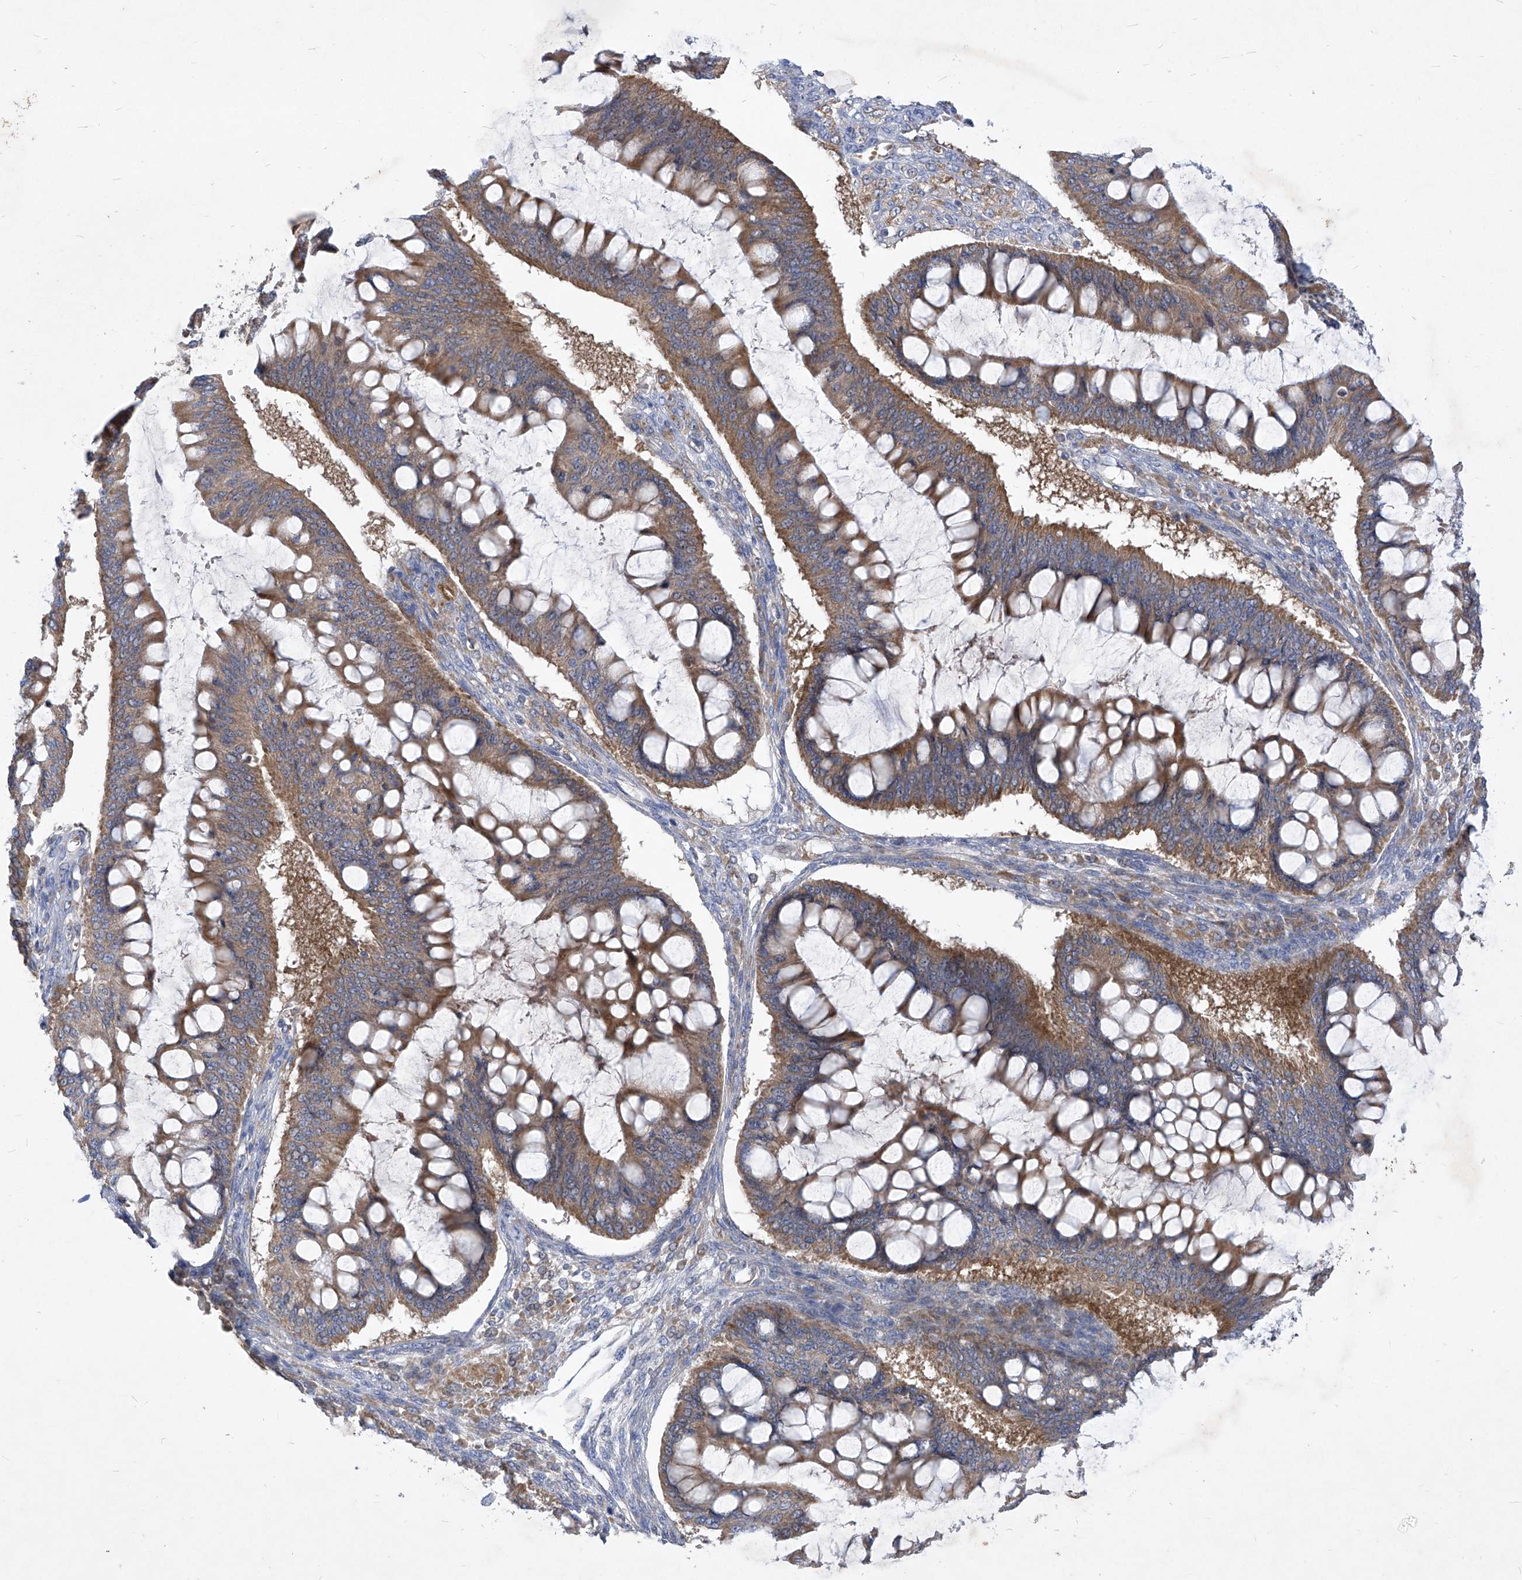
{"staining": {"intensity": "moderate", "quantity": ">75%", "location": "cytoplasmic/membranous"}, "tissue": "ovarian cancer", "cell_type": "Tumor cells", "image_type": "cancer", "snomed": [{"axis": "morphology", "description": "Cystadenocarcinoma, mucinous, NOS"}, {"axis": "topography", "description": "Ovary"}], "caption": "A photomicrograph of human ovarian cancer (mucinous cystadenocarcinoma) stained for a protein reveals moderate cytoplasmic/membranous brown staining in tumor cells.", "gene": "COQ3", "patient": {"sex": "female", "age": 73}}